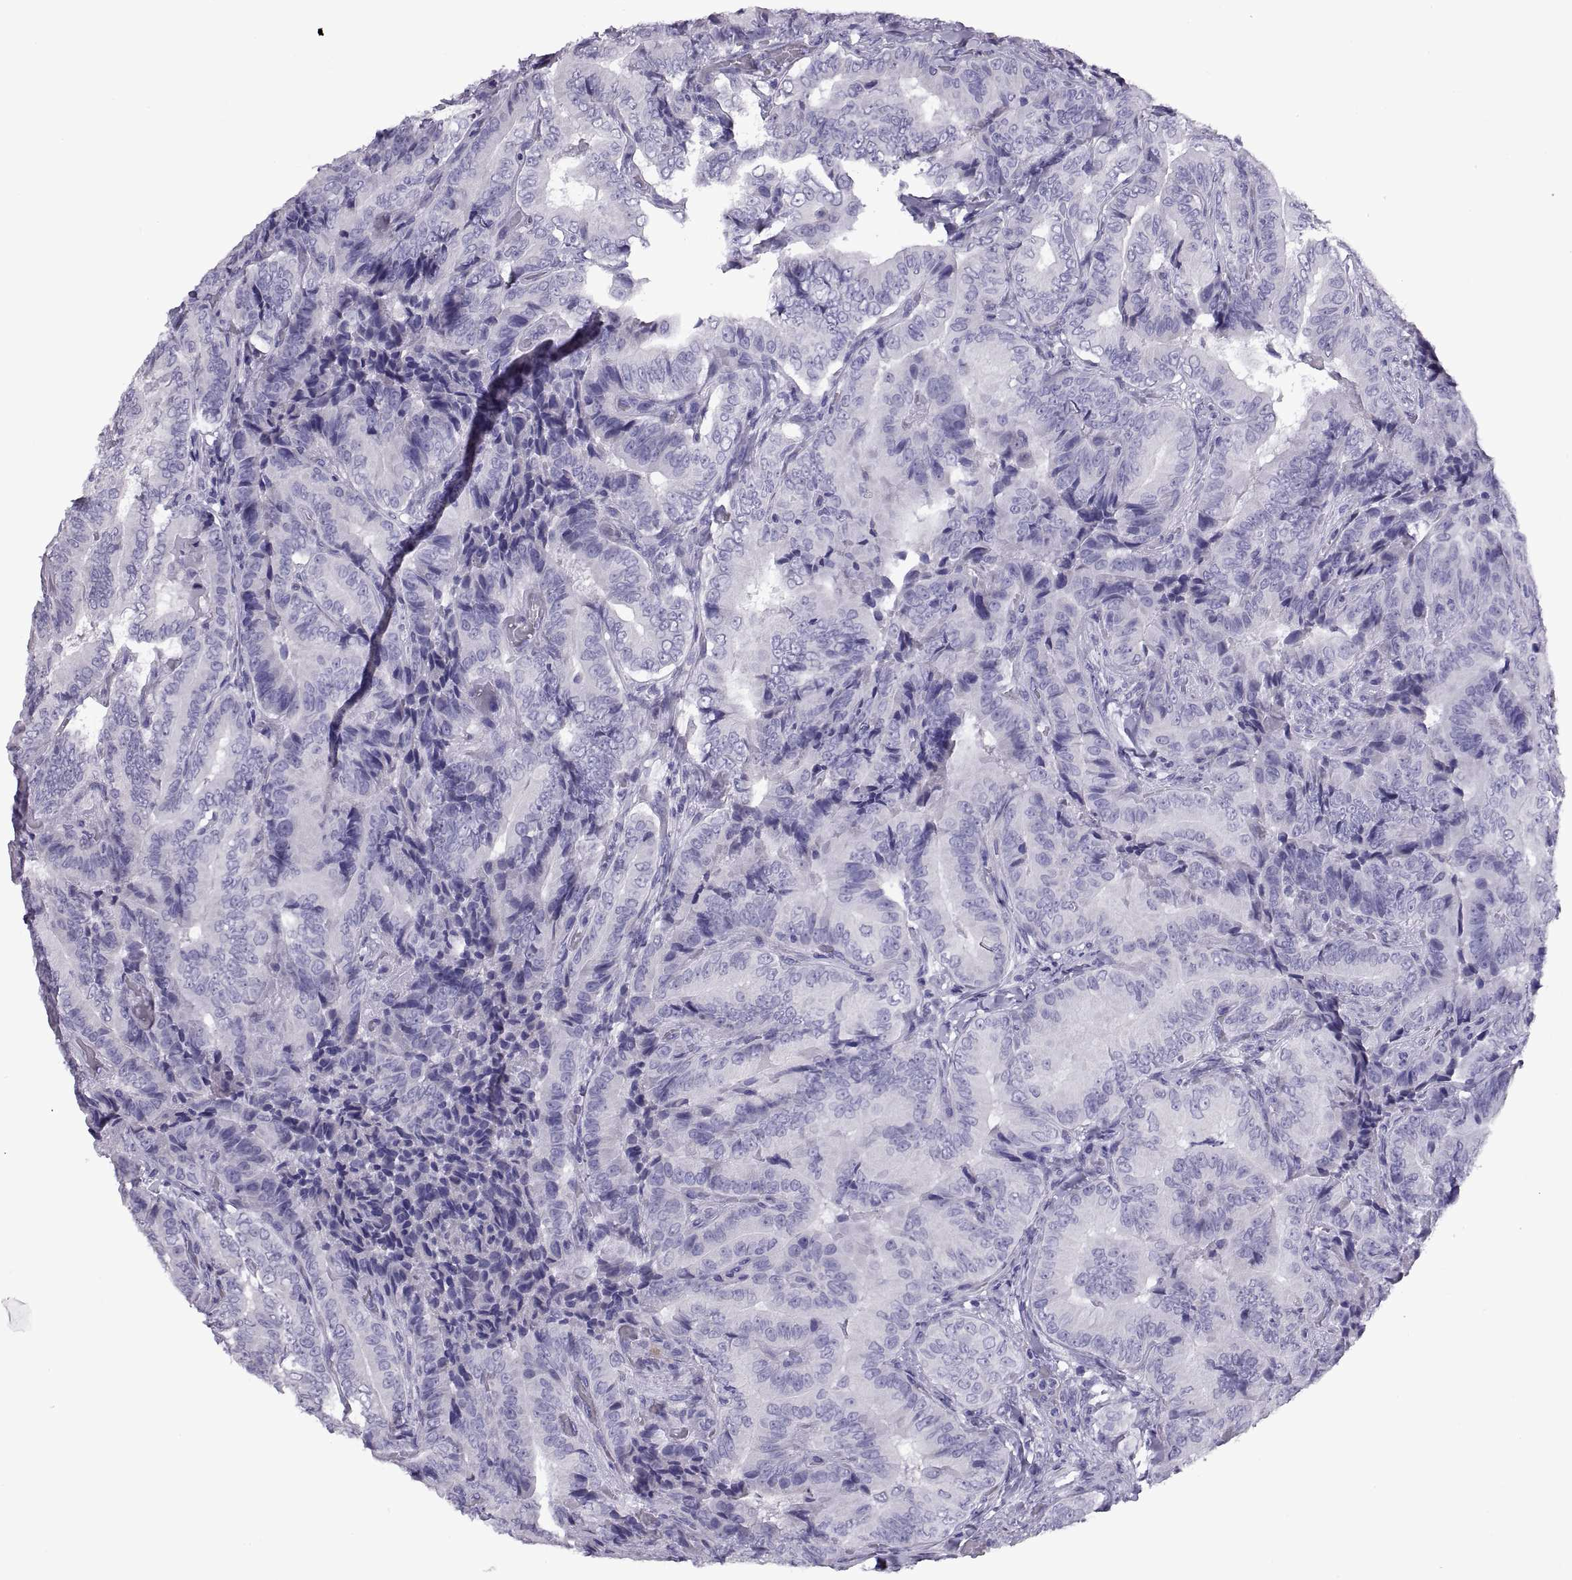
{"staining": {"intensity": "negative", "quantity": "none", "location": "none"}, "tissue": "thyroid cancer", "cell_type": "Tumor cells", "image_type": "cancer", "snomed": [{"axis": "morphology", "description": "Papillary adenocarcinoma, NOS"}, {"axis": "topography", "description": "Thyroid gland"}], "caption": "There is no significant expression in tumor cells of thyroid papillary adenocarcinoma.", "gene": "RGS20", "patient": {"sex": "male", "age": 61}}